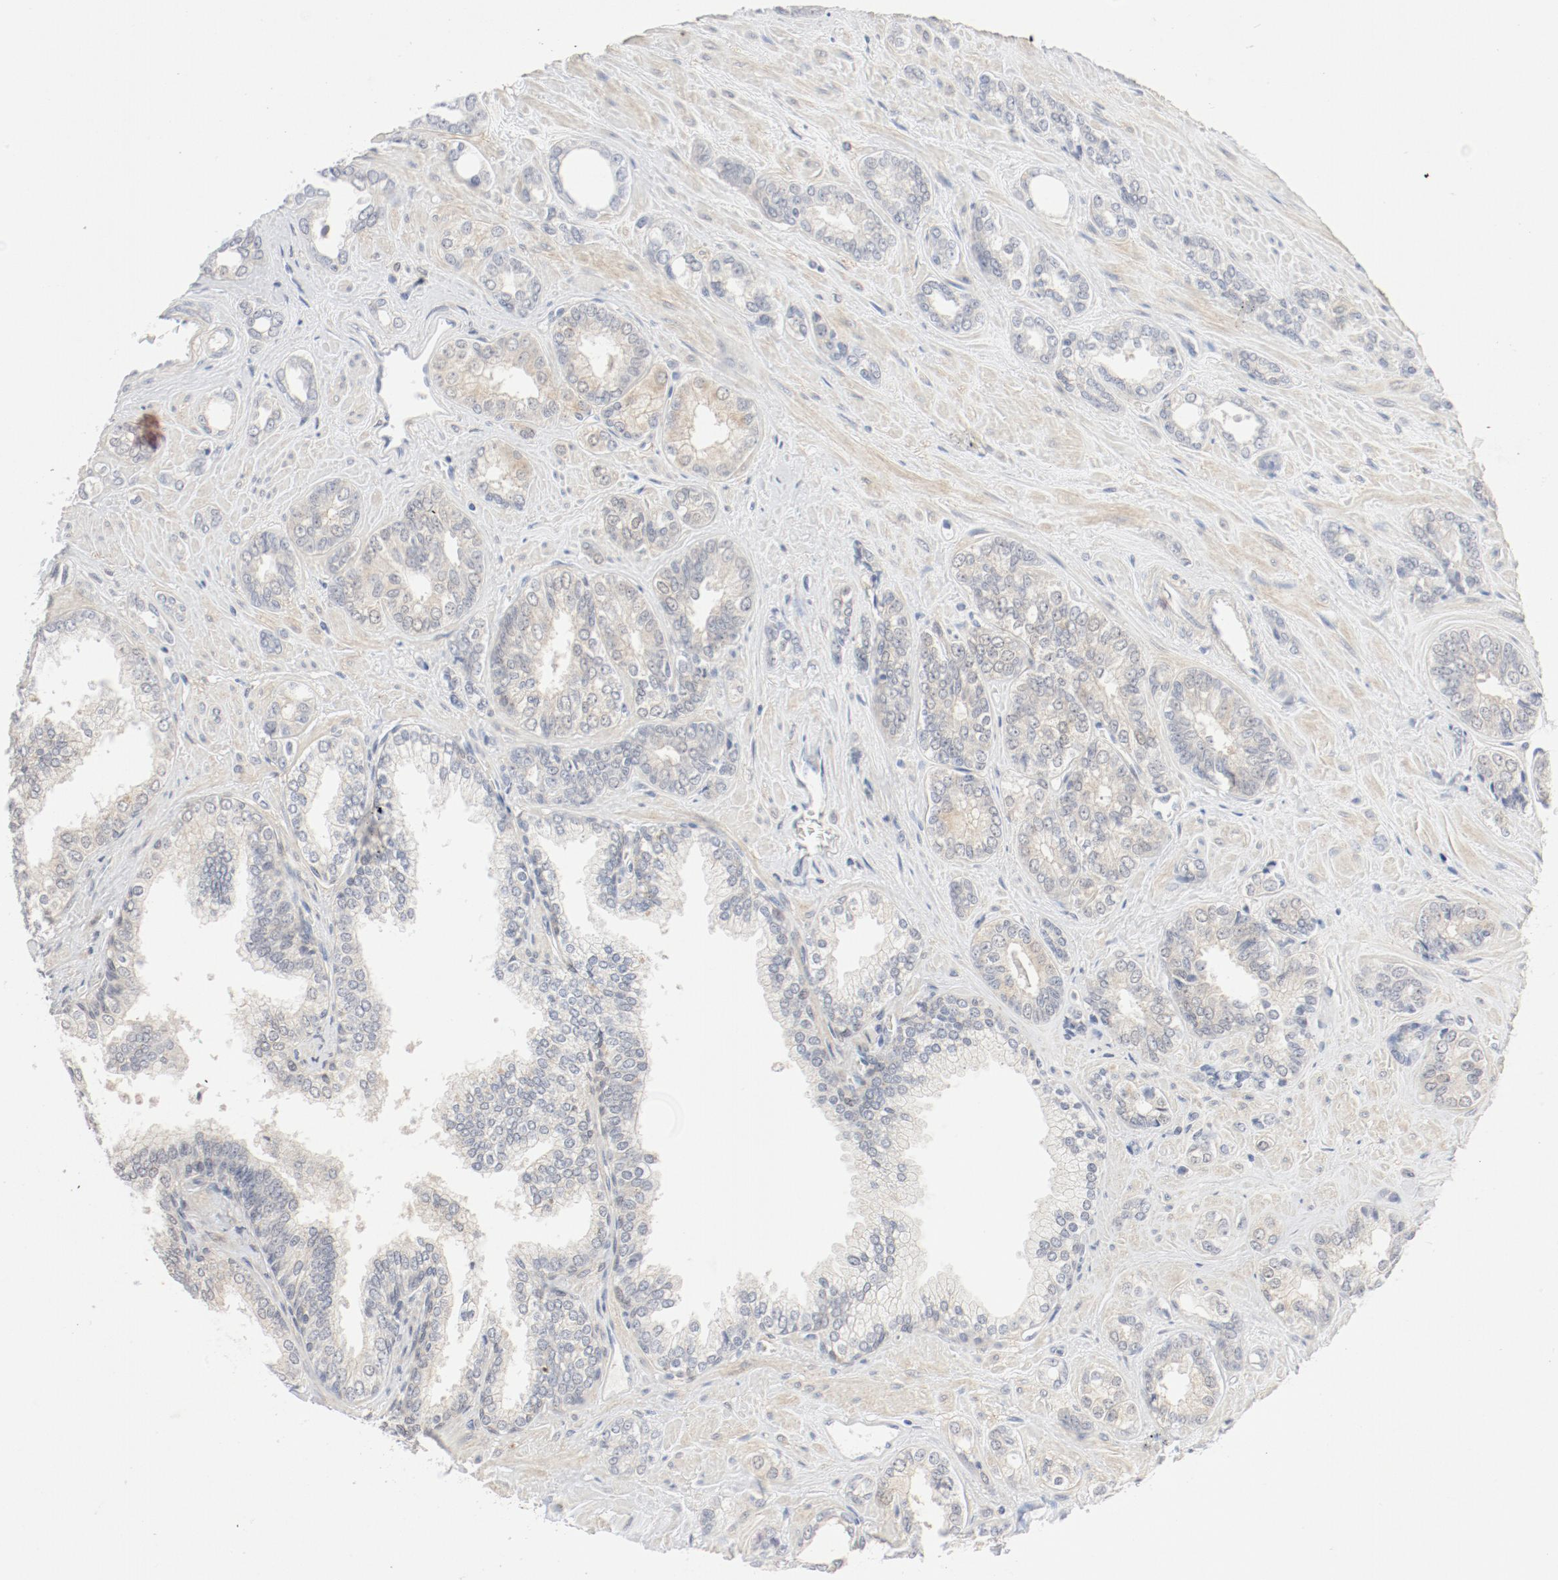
{"staining": {"intensity": "weak", "quantity": "25%-75%", "location": "cytoplasmic/membranous"}, "tissue": "prostate cancer", "cell_type": "Tumor cells", "image_type": "cancer", "snomed": [{"axis": "morphology", "description": "Adenocarcinoma, High grade"}, {"axis": "topography", "description": "Prostate"}], "caption": "Weak cytoplasmic/membranous protein expression is seen in approximately 25%-75% of tumor cells in high-grade adenocarcinoma (prostate).", "gene": "PGM1", "patient": {"sex": "male", "age": 67}}